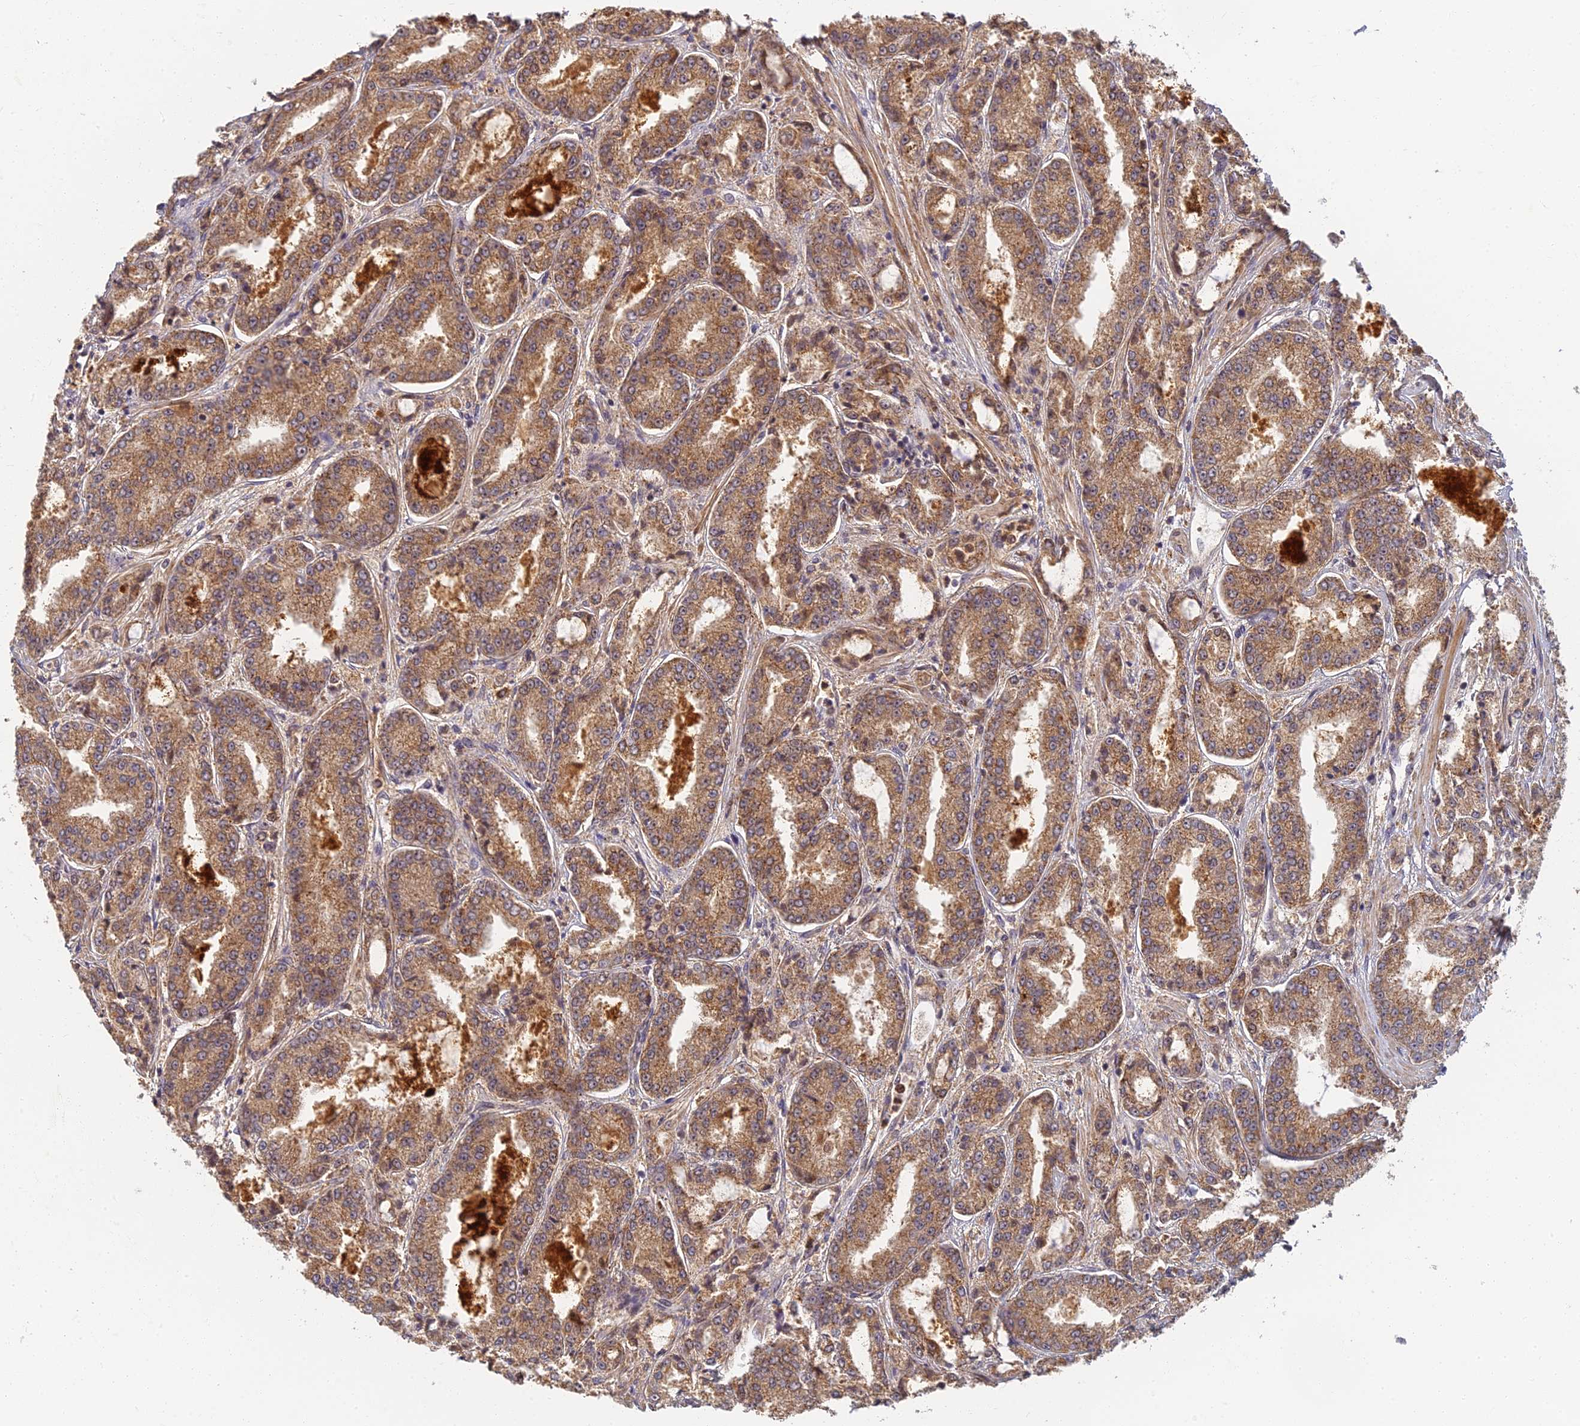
{"staining": {"intensity": "moderate", "quantity": ">75%", "location": "cytoplasmic/membranous"}, "tissue": "prostate cancer", "cell_type": "Tumor cells", "image_type": "cancer", "snomed": [{"axis": "morphology", "description": "Adenocarcinoma, High grade"}, {"axis": "topography", "description": "Prostate"}], "caption": "DAB (3,3'-diaminobenzidine) immunohistochemical staining of human prostate cancer displays moderate cytoplasmic/membranous protein staining in about >75% of tumor cells.", "gene": "RGL3", "patient": {"sex": "male", "age": 71}}